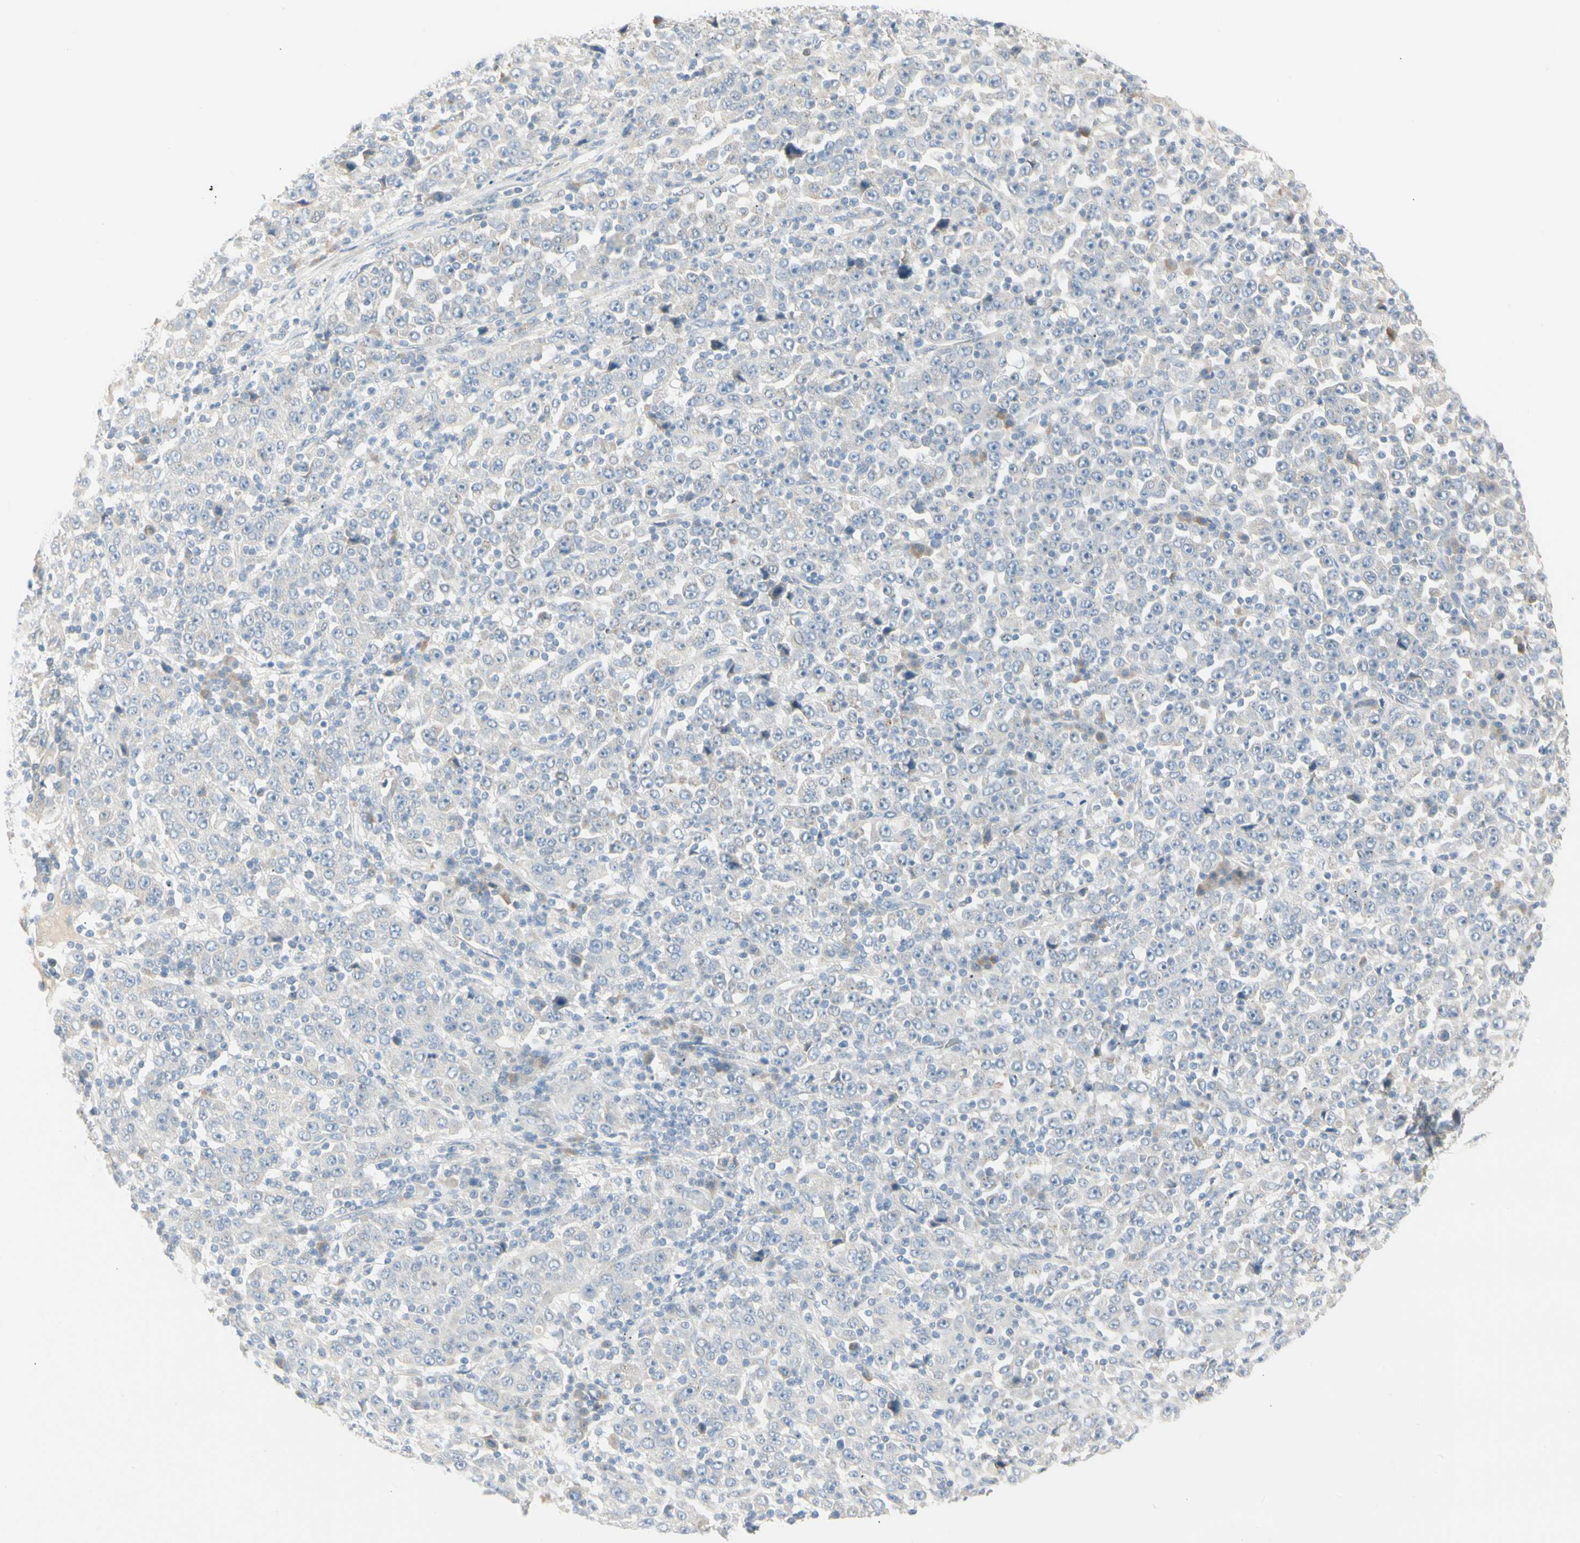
{"staining": {"intensity": "negative", "quantity": "none", "location": "none"}, "tissue": "stomach cancer", "cell_type": "Tumor cells", "image_type": "cancer", "snomed": [{"axis": "morphology", "description": "Normal tissue, NOS"}, {"axis": "morphology", "description": "Adenocarcinoma, NOS"}, {"axis": "topography", "description": "Stomach, upper"}, {"axis": "topography", "description": "Stomach"}], "caption": "Immunohistochemistry photomicrograph of stomach cancer (adenocarcinoma) stained for a protein (brown), which shows no expression in tumor cells.", "gene": "ALDH18A1", "patient": {"sex": "male", "age": 59}}